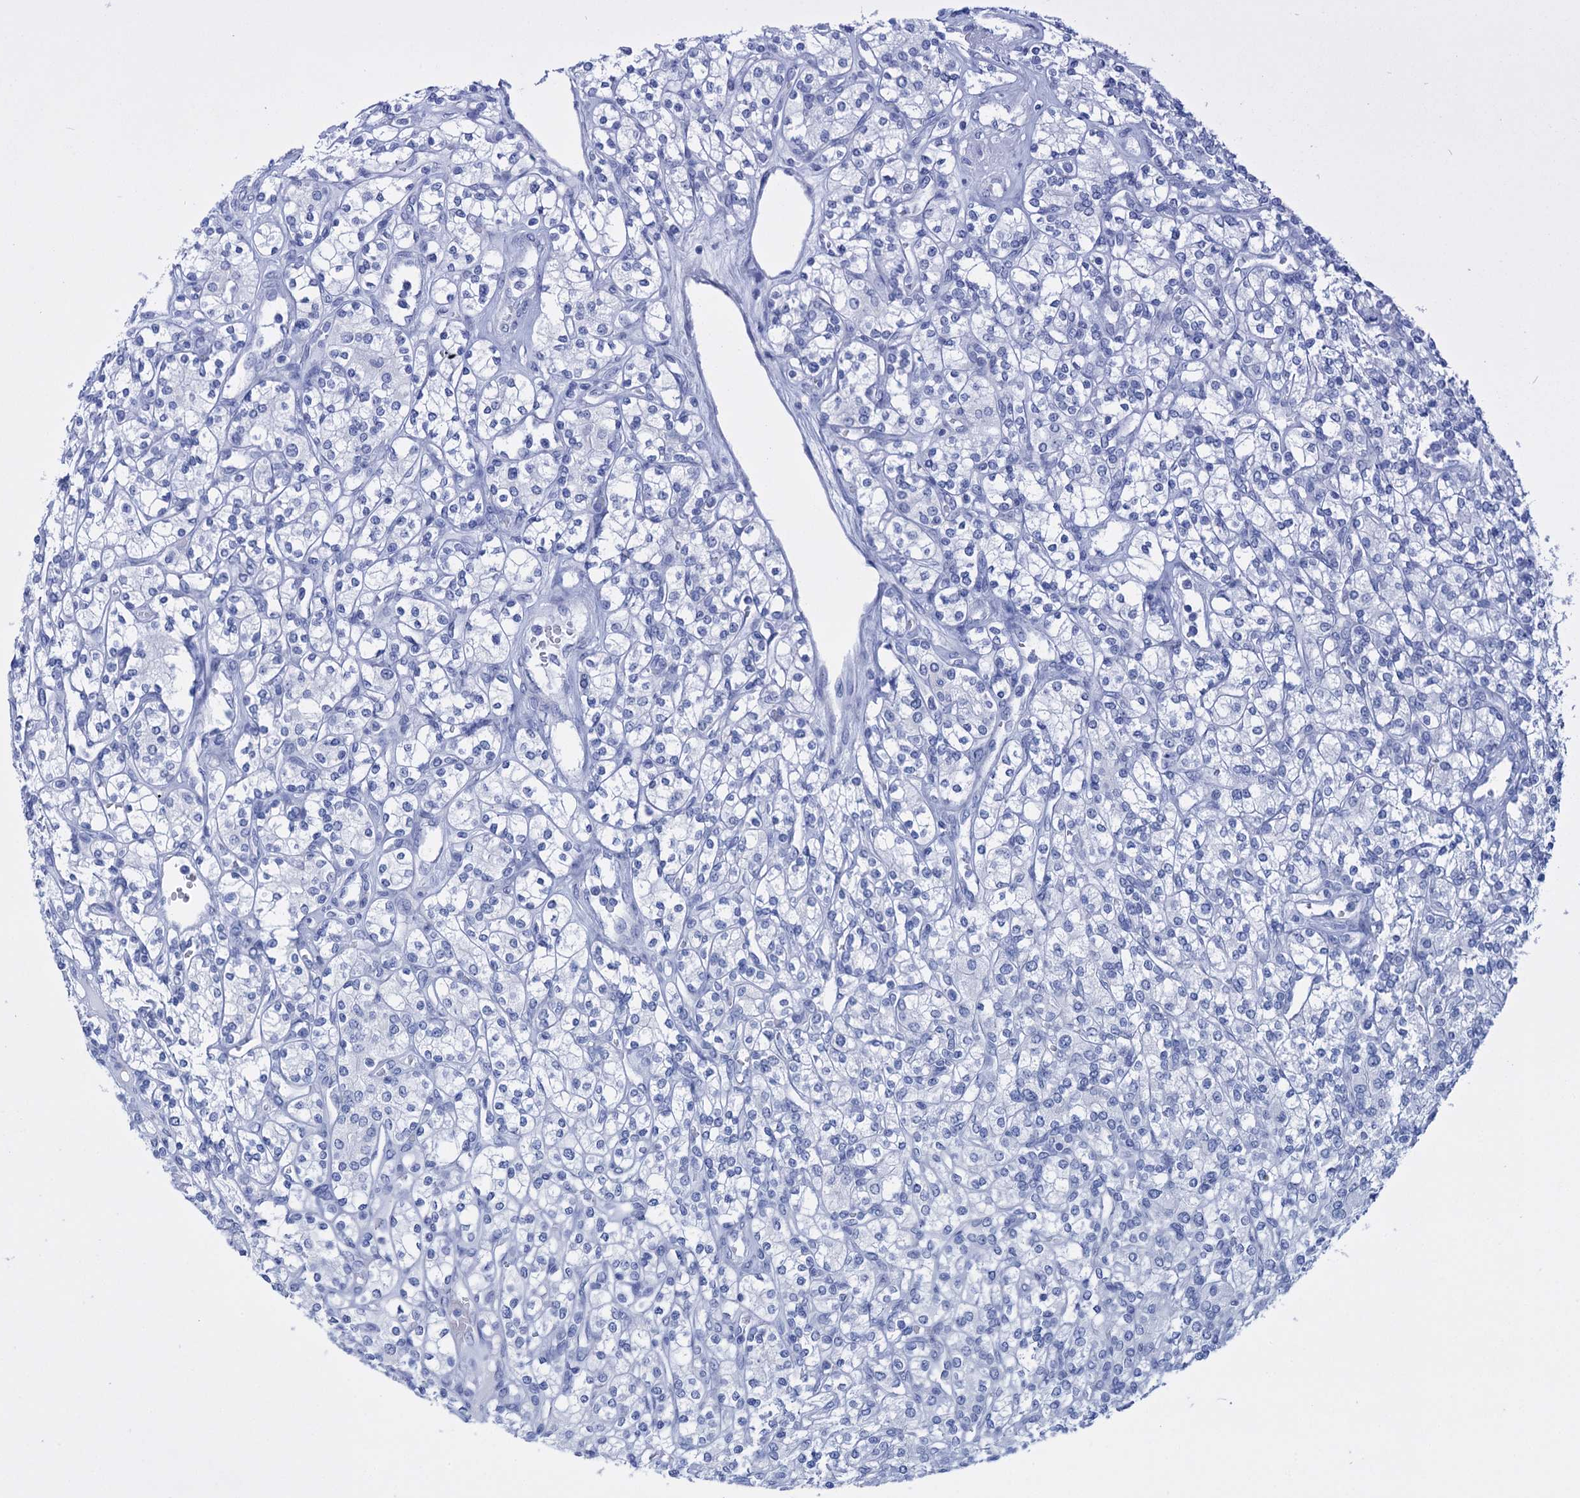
{"staining": {"intensity": "negative", "quantity": "none", "location": "none"}, "tissue": "renal cancer", "cell_type": "Tumor cells", "image_type": "cancer", "snomed": [{"axis": "morphology", "description": "Adenocarcinoma, NOS"}, {"axis": "topography", "description": "Kidney"}], "caption": "A high-resolution photomicrograph shows immunohistochemistry staining of renal adenocarcinoma, which displays no significant expression in tumor cells.", "gene": "FBXW12", "patient": {"sex": "male", "age": 77}}